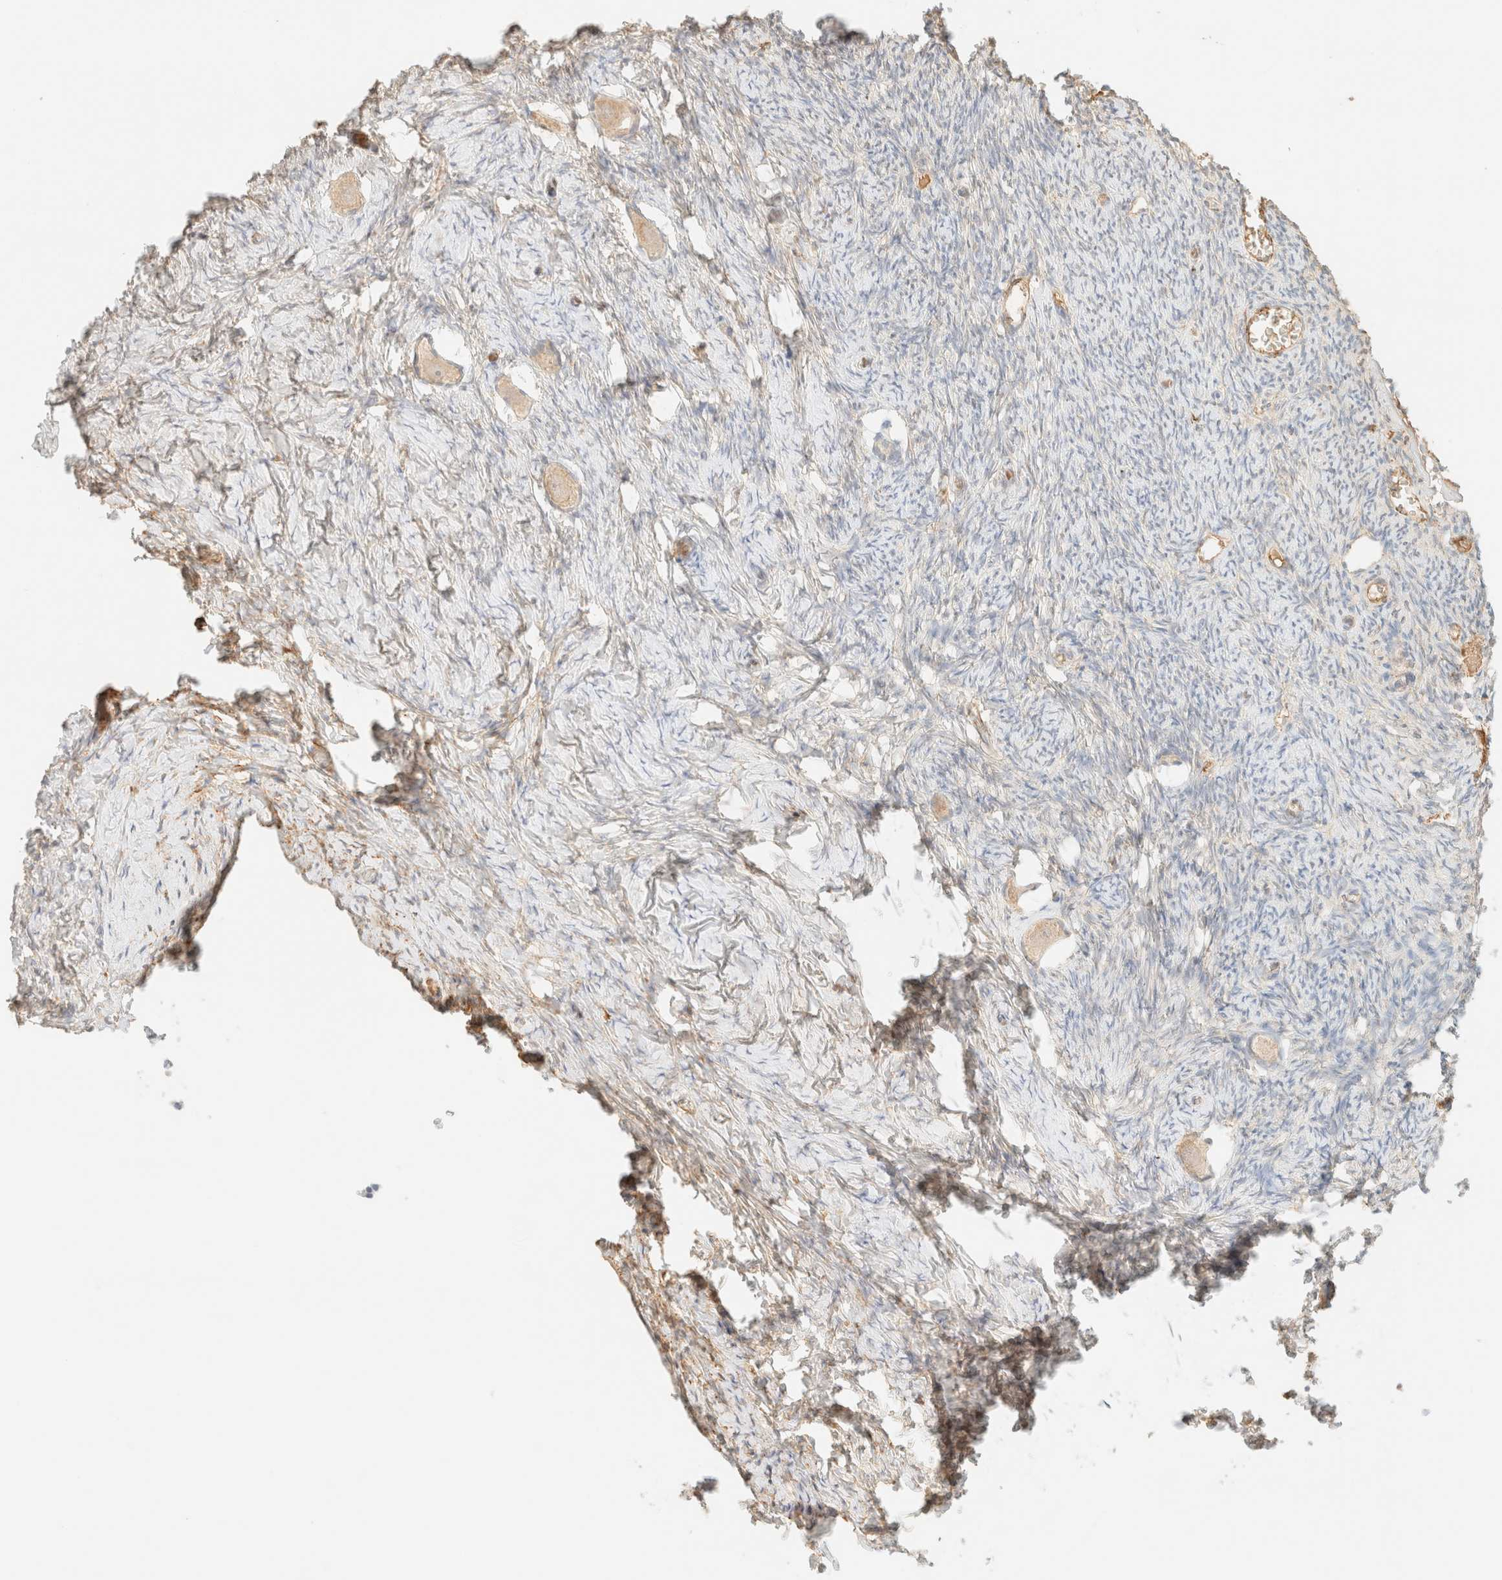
{"staining": {"intensity": "weak", "quantity": ">75%", "location": "cytoplasmic/membranous"}, "tissue": "ovary", "cell_type": "Follicle cells", "image_type": "normal", "snomed": [{"axis": "morphology", "description": "Normal tissue, NOS"}, {"axis": "topography", "description": "Ovary"}], "caption": "Immunohistochemical staining of normal ovary exhibits low levels of weak cytoplasmic/membranous expression in approximately >75% of follicle cells.", "gene": "SPARCL1", "patient": {"sex": "female", "age": 27}}